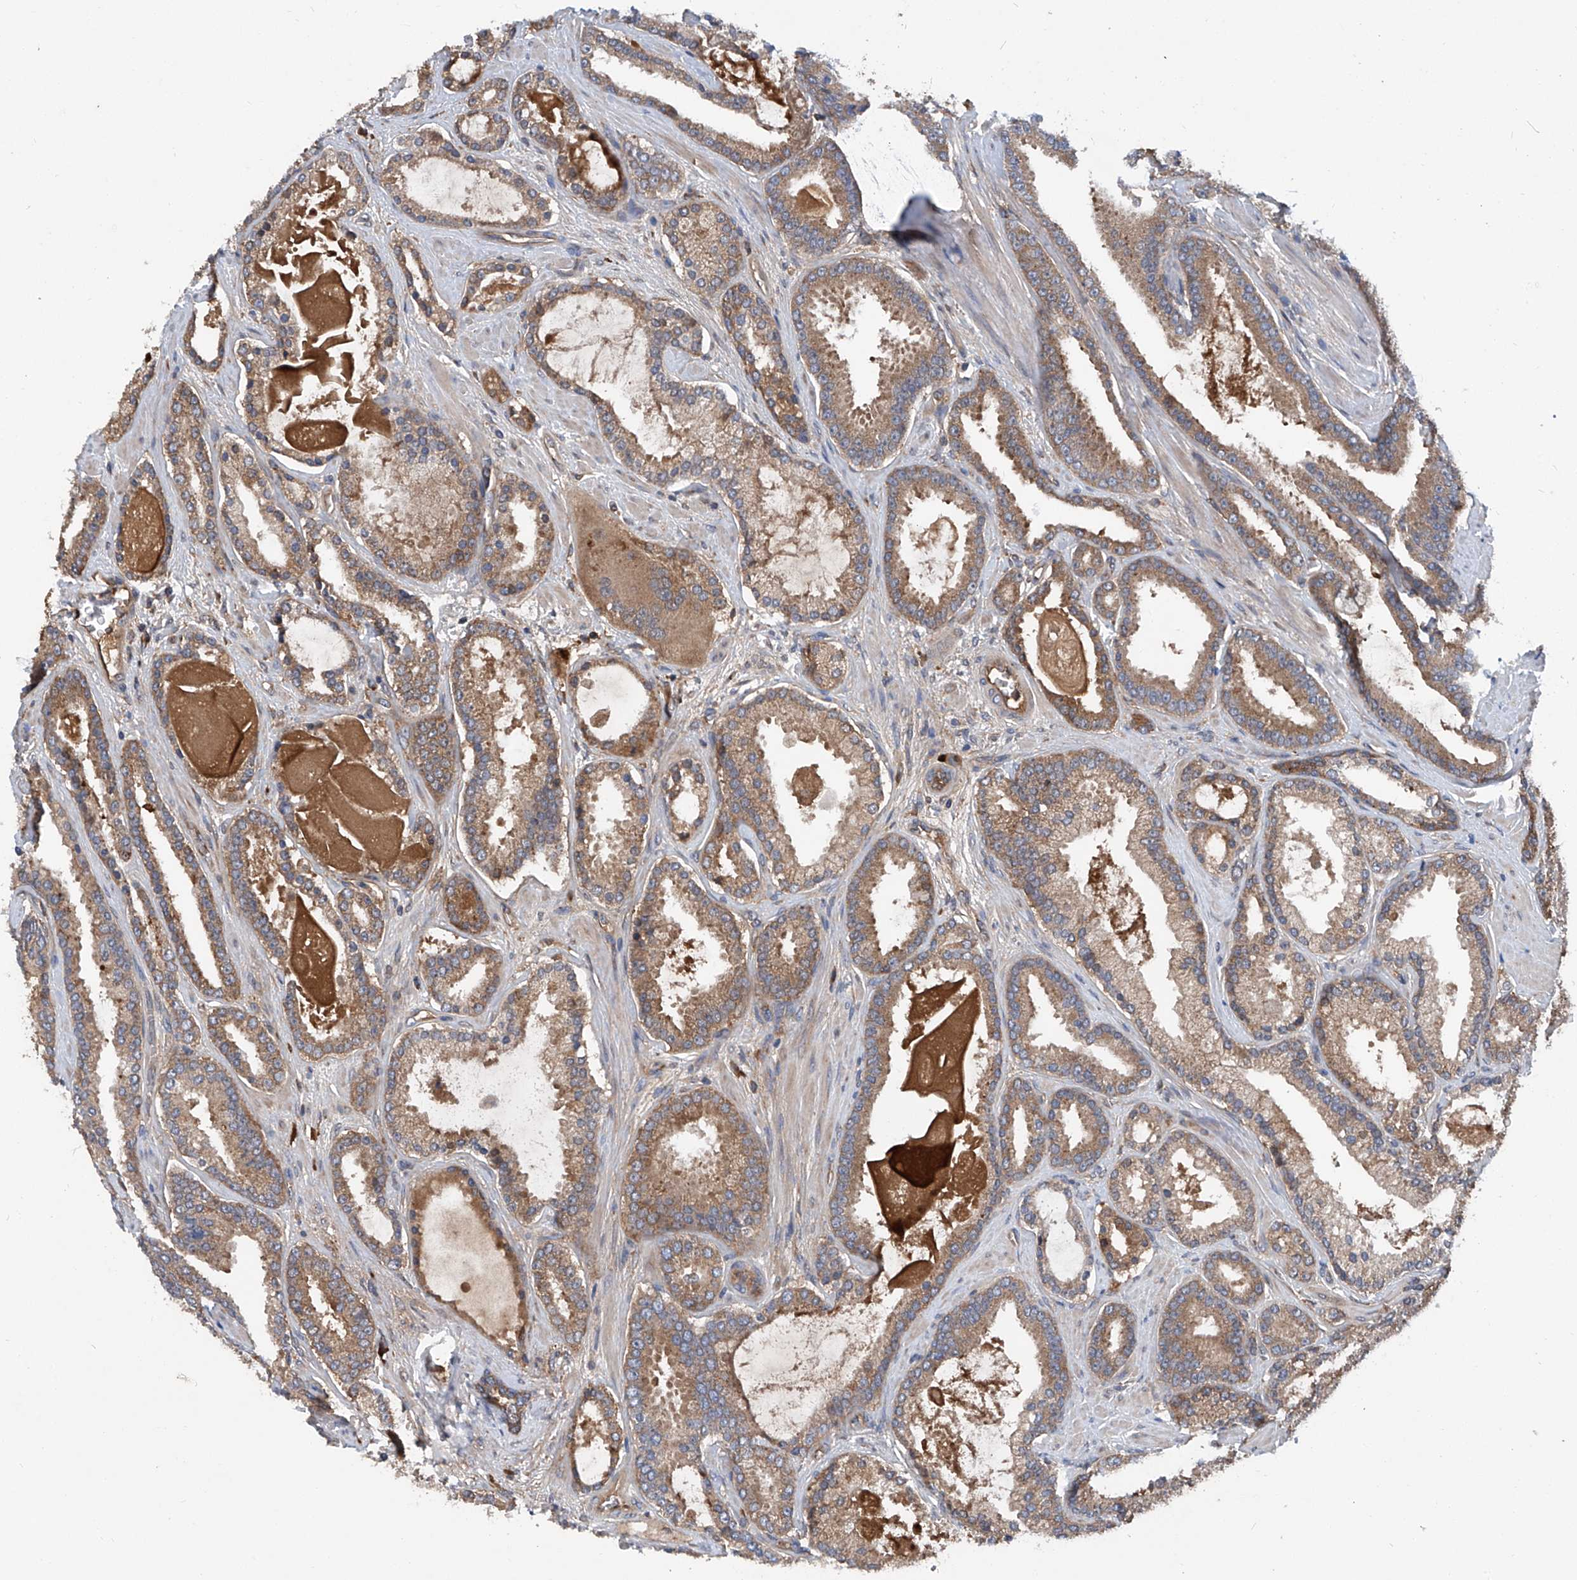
{"staining": {"intensity": "moderate", "quantity": ">75%", "location": "cytoplasmic/membranous"}, "tissue": "prostate cancer", "cell_type": "Tumor cells", "image_type": "cancer", "snomed": [{"axis": "morphology", "description": "Adenocarcinoma, High grade"}, {"axis": "topography", "description": "Prostate"}], "caption": "This micrograph reveals prostate cancer (high-grade adenocarcinoma) stained with IHC to label a protein in brown. The cytoplasmic/membranous of tumor cells show moderate positivity for the protein. Nuclei are counter-stained blue.", "gene": "ASCC3", "patient": {"sex": "male", "age": 60}}